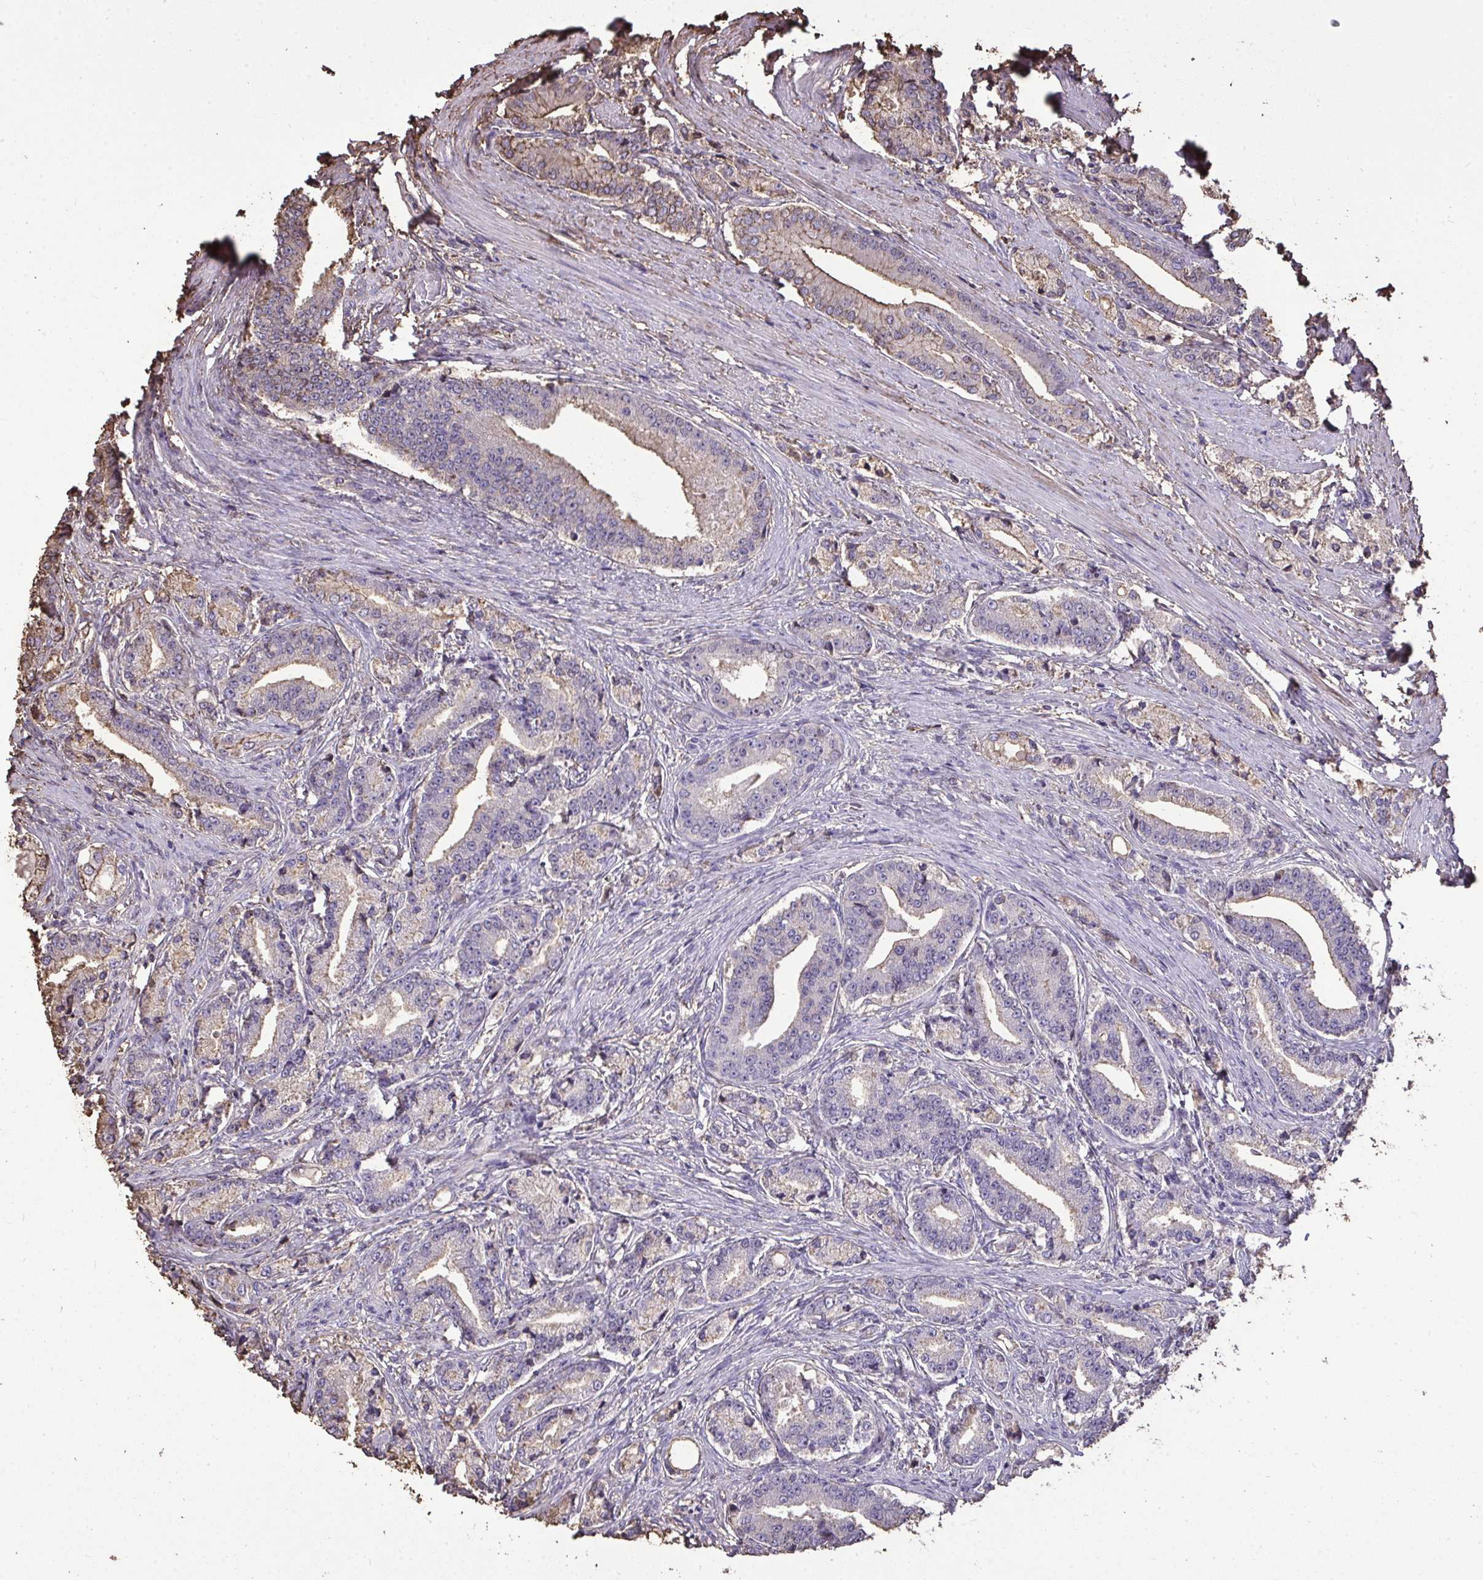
{"staining": {"intensity": "weak", "quantity": "<25%", "location": "cytoplasmic/membranous"}, "tissue": "prostate cancer", "cell_type": "Tumor cells", "image_type": "cancer", "snomed": [{"axis": "morphology", "description": "Adenocarcinoma, High grade"}, {"axis": "topography", "description": "Prostate and seminal vesicle, NOS"}], "caption": "Immunohistochemical staining of human adenocarcinoma (high-grade) (prostate) demonstrates no significant positivity in tumor cells. (Brightfield microscopy of DAB immunohistochemistry (IHC) at high magnification).", "gene": "ANXA5", "patient": {"sex": "male", "age": 61}}